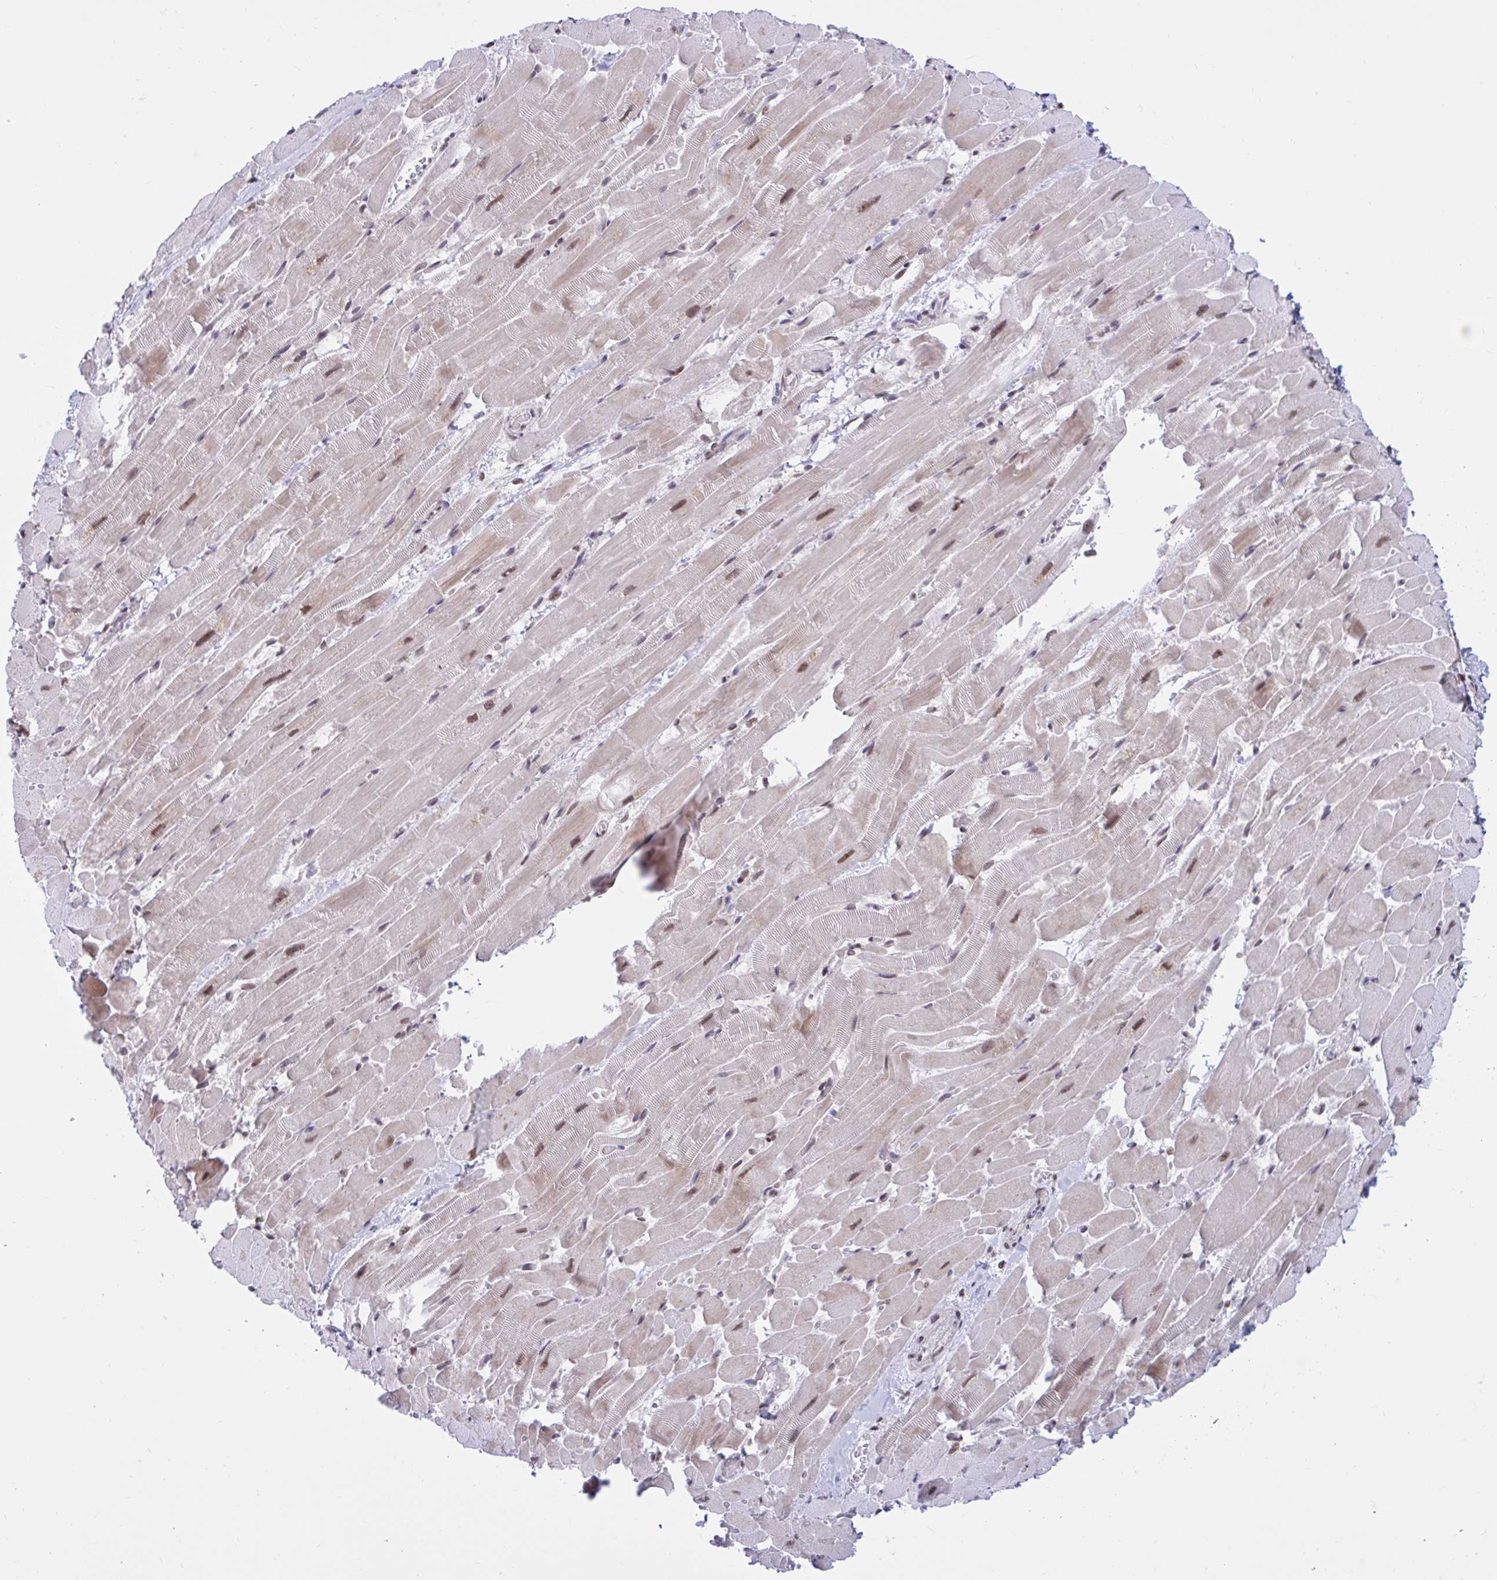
{"staining": {"intensity": "moderate", "quantity": "25%-75%", "location": "nuclear"}, "tissue": "heart muscle", "cell_type": "Cardiomyocytes", "image_type": "normal", "snomed": [{"axis": "morphology", "description": "Normal tissue, NOS"}, {"axis": "topography", "description": "Heart"}], "caption": "Moderate nuclear protein expression is appreciated in about 25%-75% of cardiomyocytes in heart muscle. The staining was performed using DAB (3,3'-diaminobenzidine) to visualize the protein expression in brown, while the nuclei were stained in blue with hematoxylin (Magnification: 20x).", "gene": "PHF10", "patient": {"sex": "male", "age": 37}}